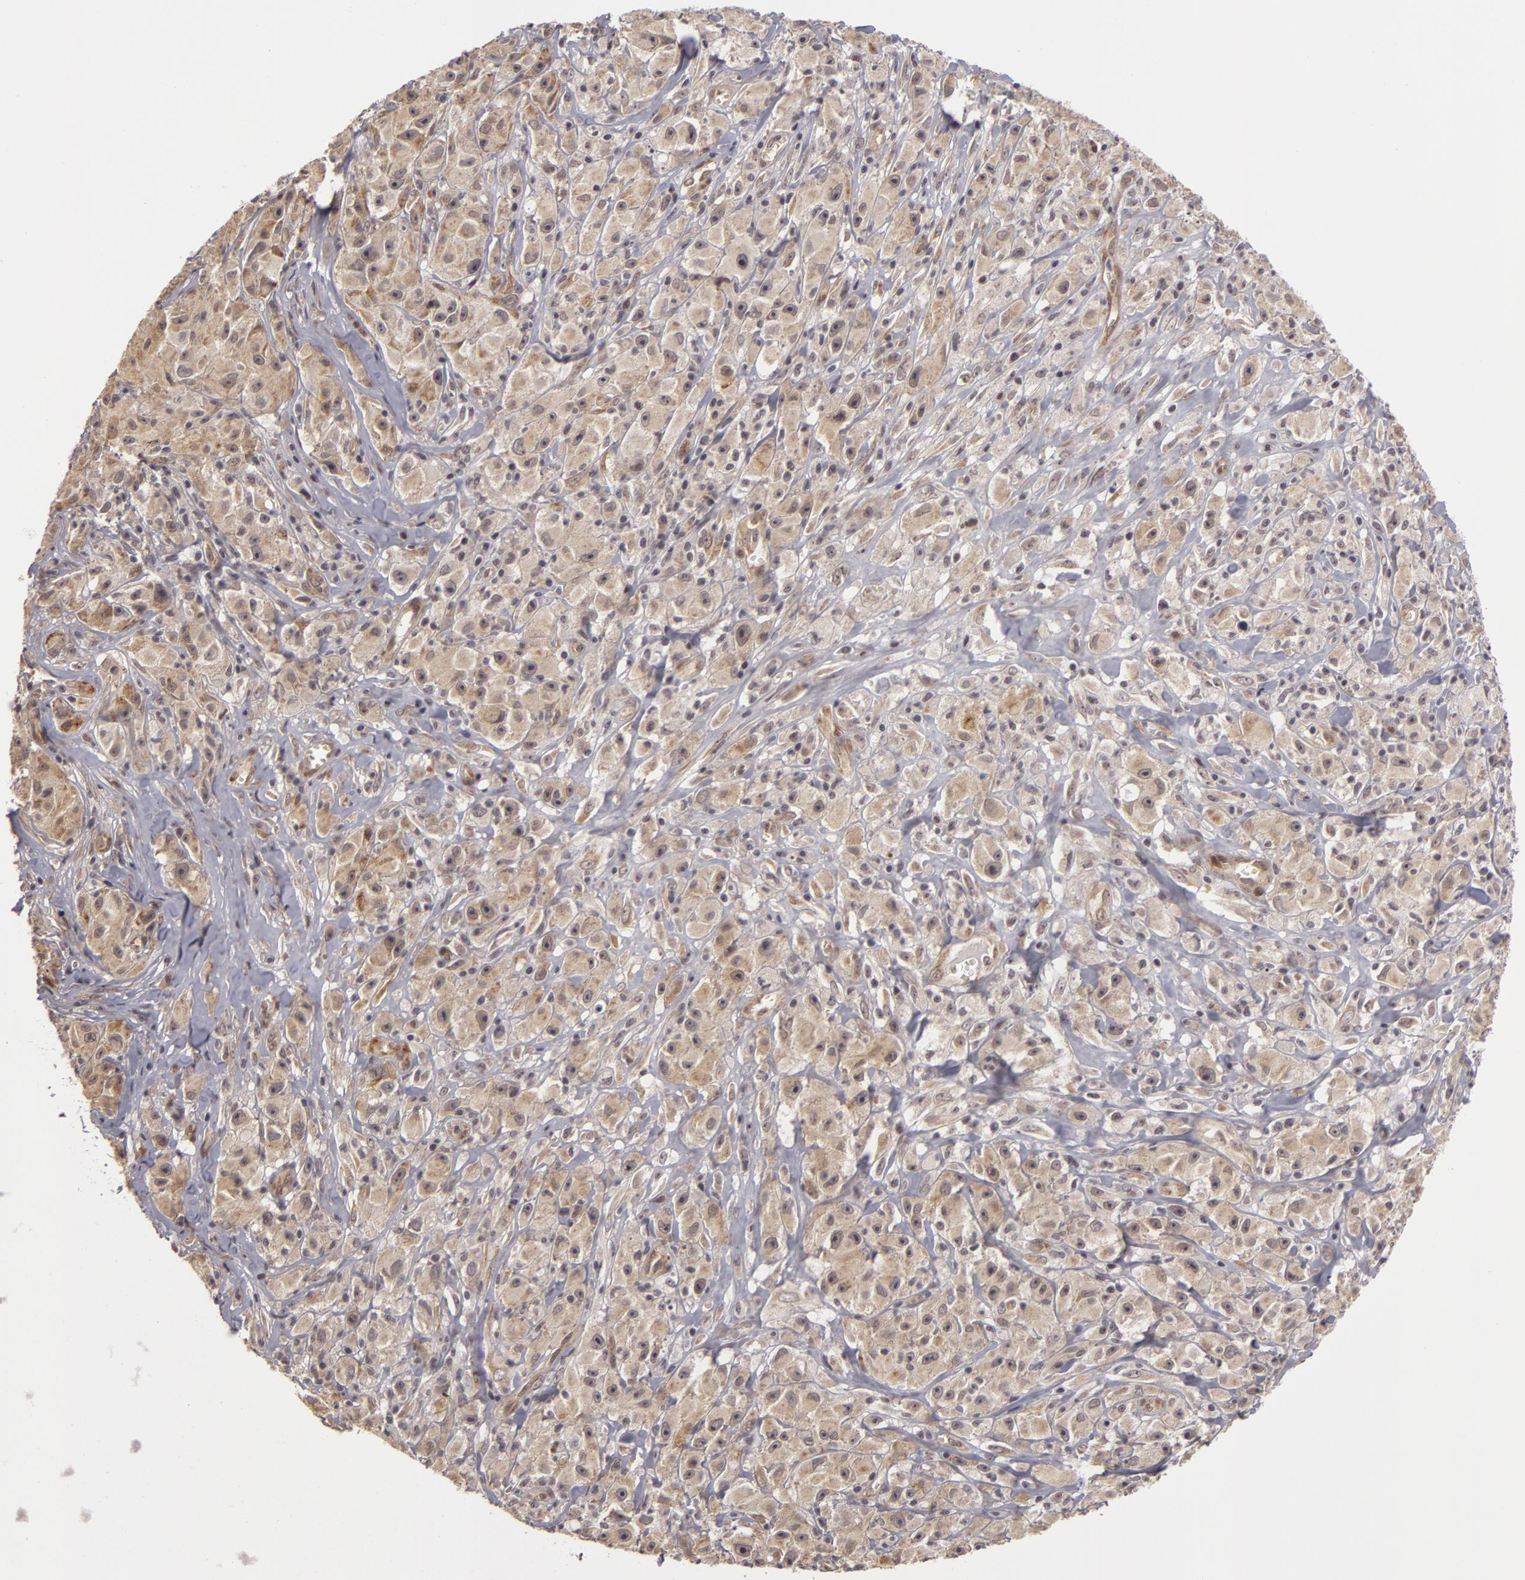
{"staining": {"intensity": "moderate", "quantity": "25%-75%", "location": "nuclear"}, "tissue": "melanoma", "cell_type": "Tumor cells", "image_type": "cancer", "snomed": [{"axis": "morphology", "description": "Malignant melanoma, NOS"}, {"axis": "topography", "description": "Skin"}], "caption": "IHC (DAB) staining of human melanoma reveals moderate nuclear protein positivity in approximately 25%-75% of tumor cells.", "gene": "ZNF133", "patient": {"sex": "male", "age": 56}}